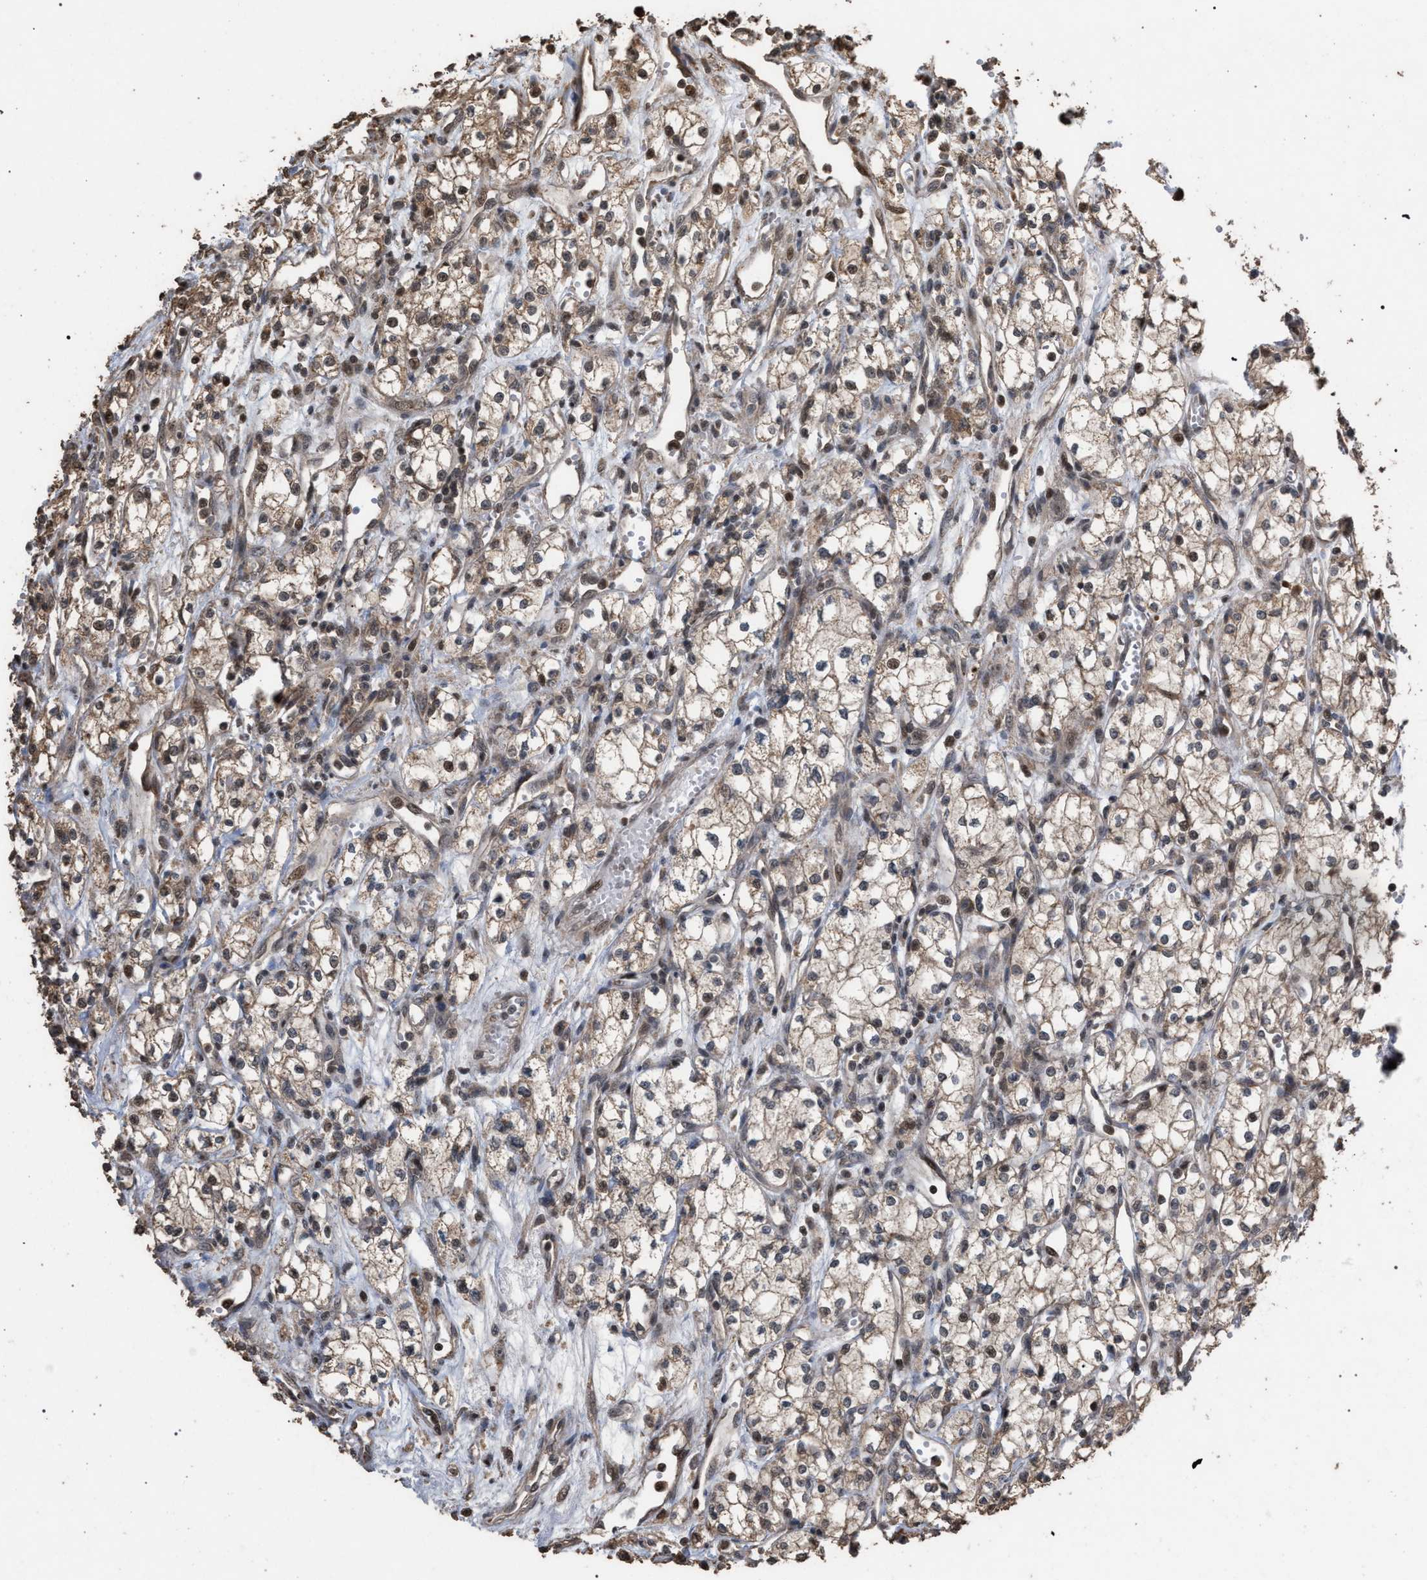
{"staining": {"intensity": "weak", "quantity": ">75%", "location": "cytoplasmic/membranous"}, "tissue": "renal cancer", "cell_type": "Tumor cells", "image_type": "cancer", "snomed": [{"axis": "morphology", "description": "Adenocarcinoma, NOS"}, {"axis": "topography", "description": "Kidney"}], "caption": "Protein staining displays weak cytoplasmic/membranous staining in approximately >75% of tumor cells in renal adenocarcinoma.", "gene": "NAA35", "patient": {"sex": "male", "age": 59}}